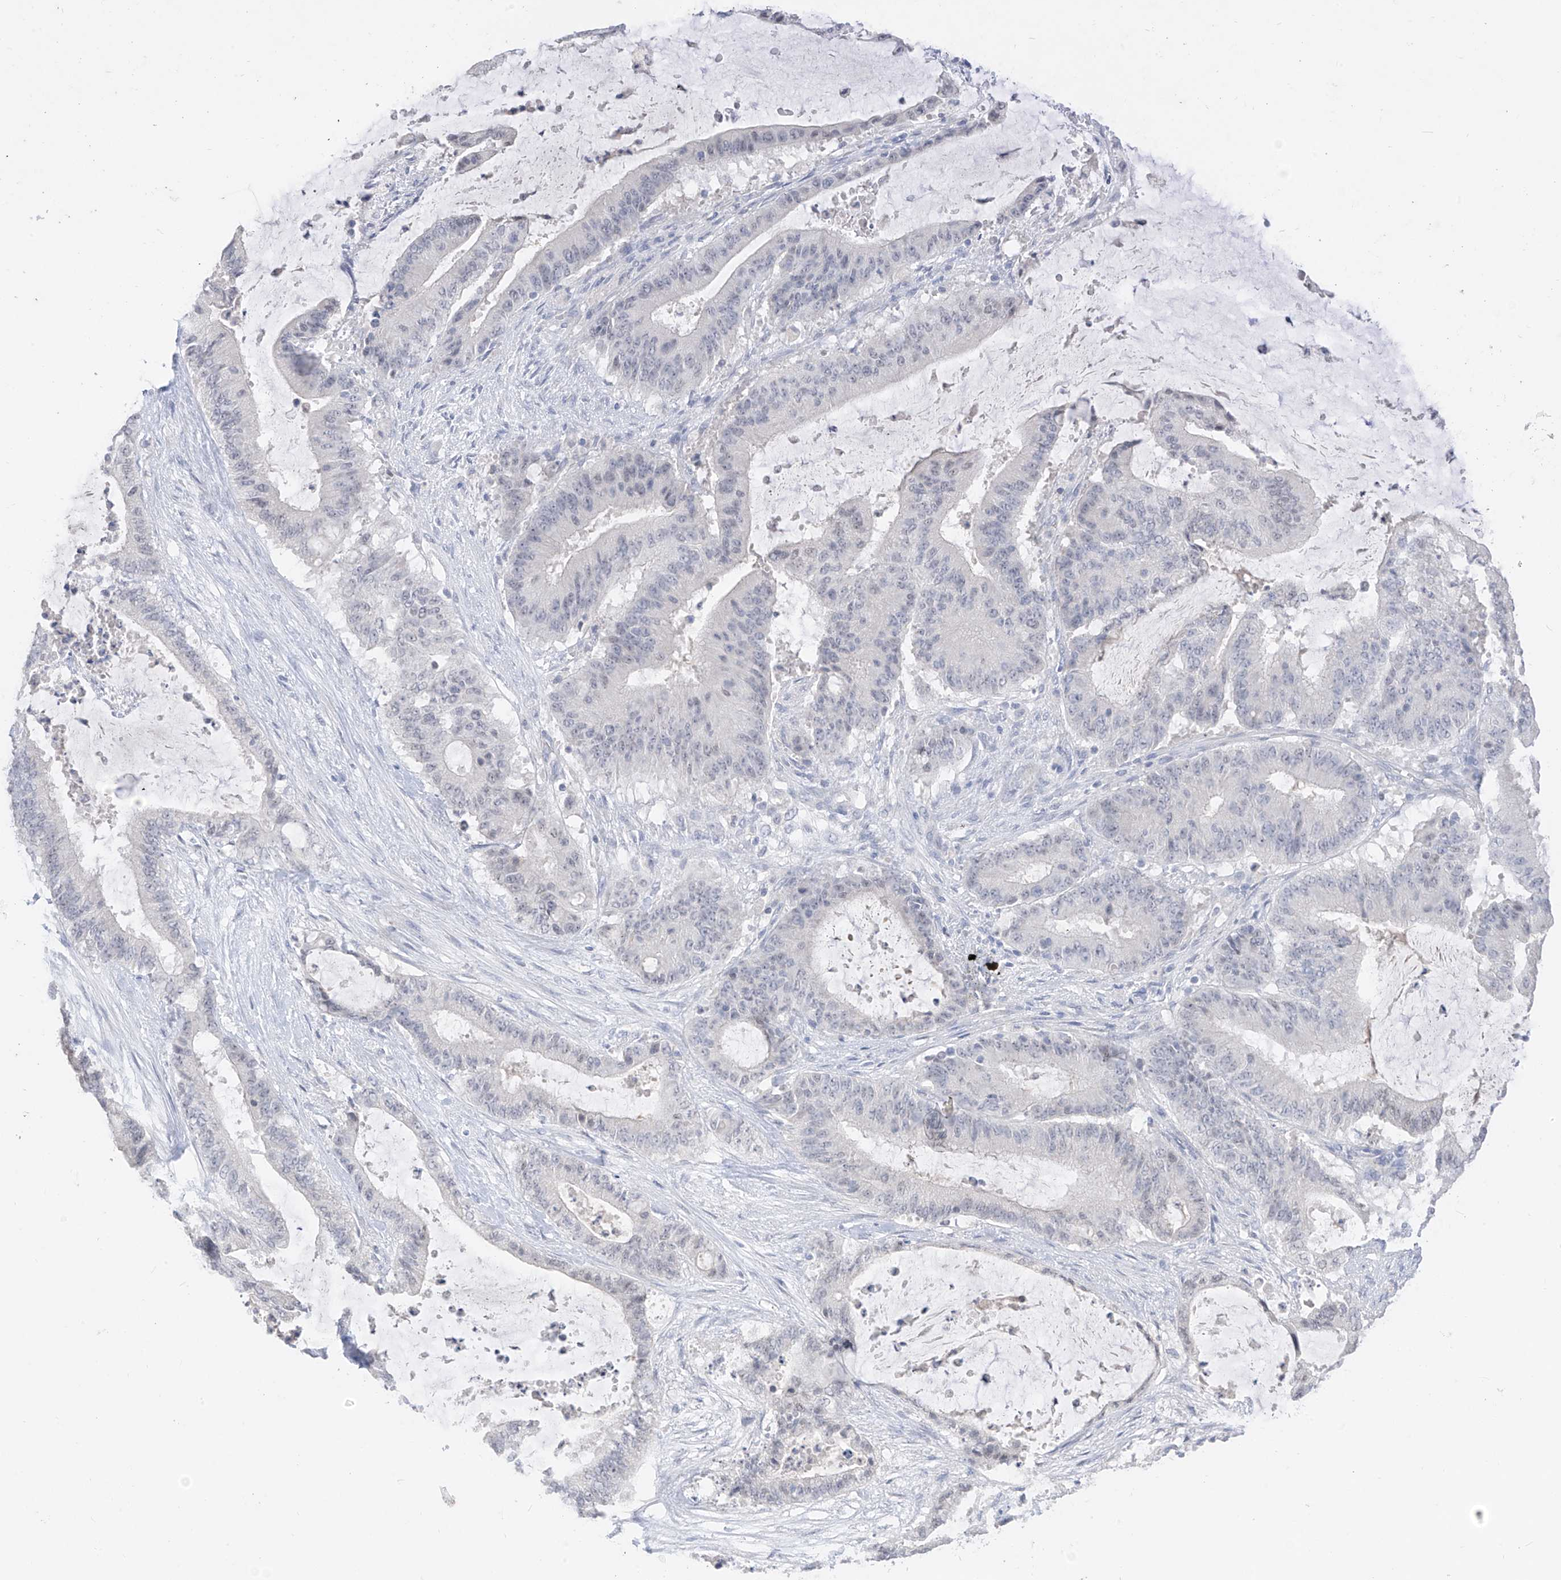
{"staining": {"intensity": "negative", "quantity": "none", "location": "none"}, "tissue": "liver cancer", "cell_type": "Tumor cells", "image_type": "cancer", "snomed": [{"axis": "morphology", "description": "Normal tissue, NOS"}, {"axis": "morphology", "description": "Cholangiocarcinoma"}, {"axis": "topography", "description": "Liver"}, {"axis": "topography", "description": "Peripheral nerve tissue"}], "caption": "DAB (3,3'-diaminobenzidine) immunohistochemical staining of liver cholangiocarcinoma exhibits no significant expression in tumor cells.", "gene": "BARX2", "patient": {"sex": "female", "age": 73}}